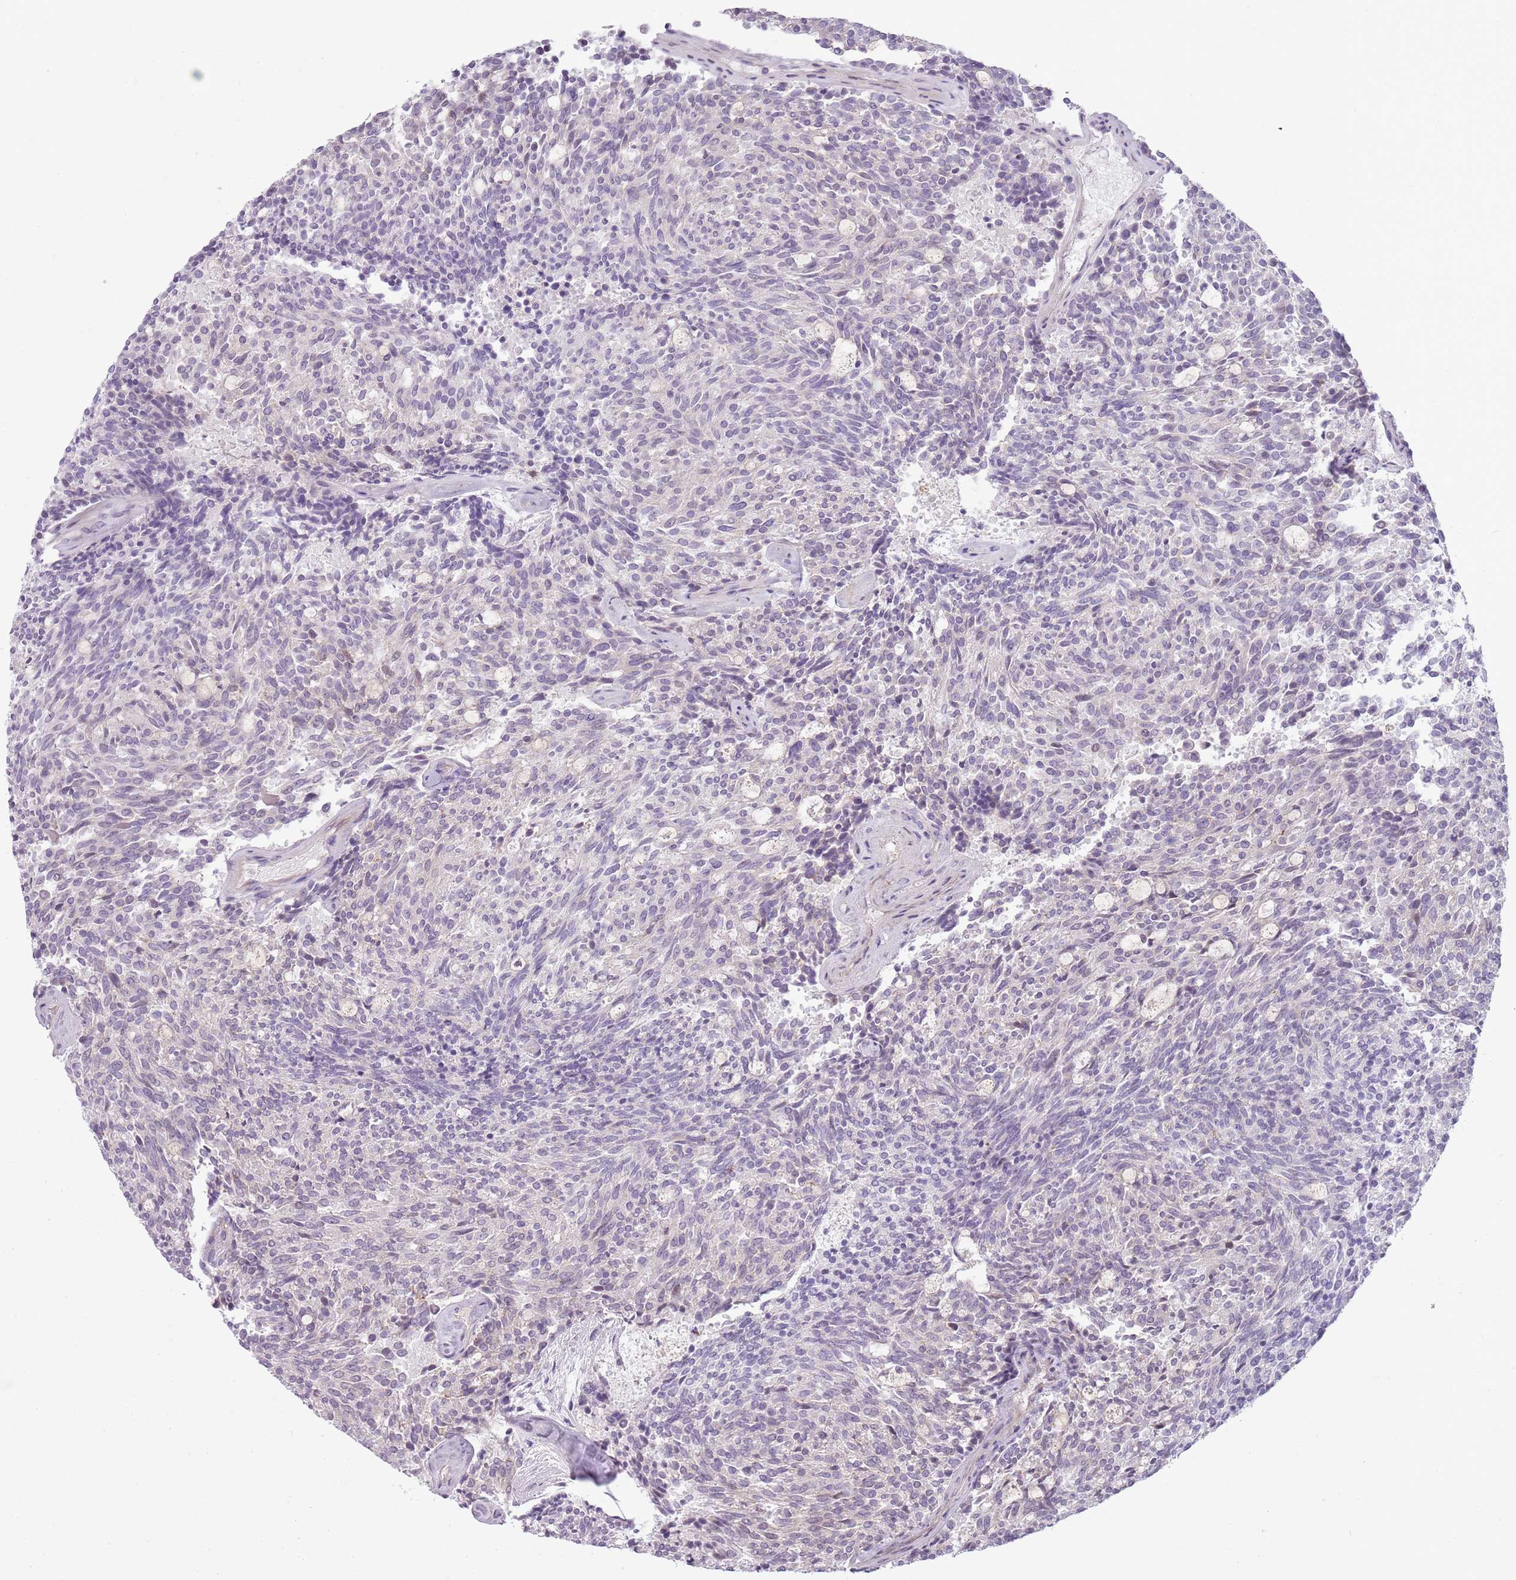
{"staining": {"intensity": "negative", "quantity": "none", "location": "none"}, "tissue": "carcinoid", "cell_type": "Tumor cells", "image_type": "cancer", "snomed": [{"axis": "morphology", "description": "Carcinoid, malignant, NOS"}, {"axis": "topography", "description": "Pancreas"}], "caption": "This is an IHC image of human carcinoid. There is no positivity in tumor cells.", "gene": "ZNF583", "patient": {"sex": "female", "age": 54}}